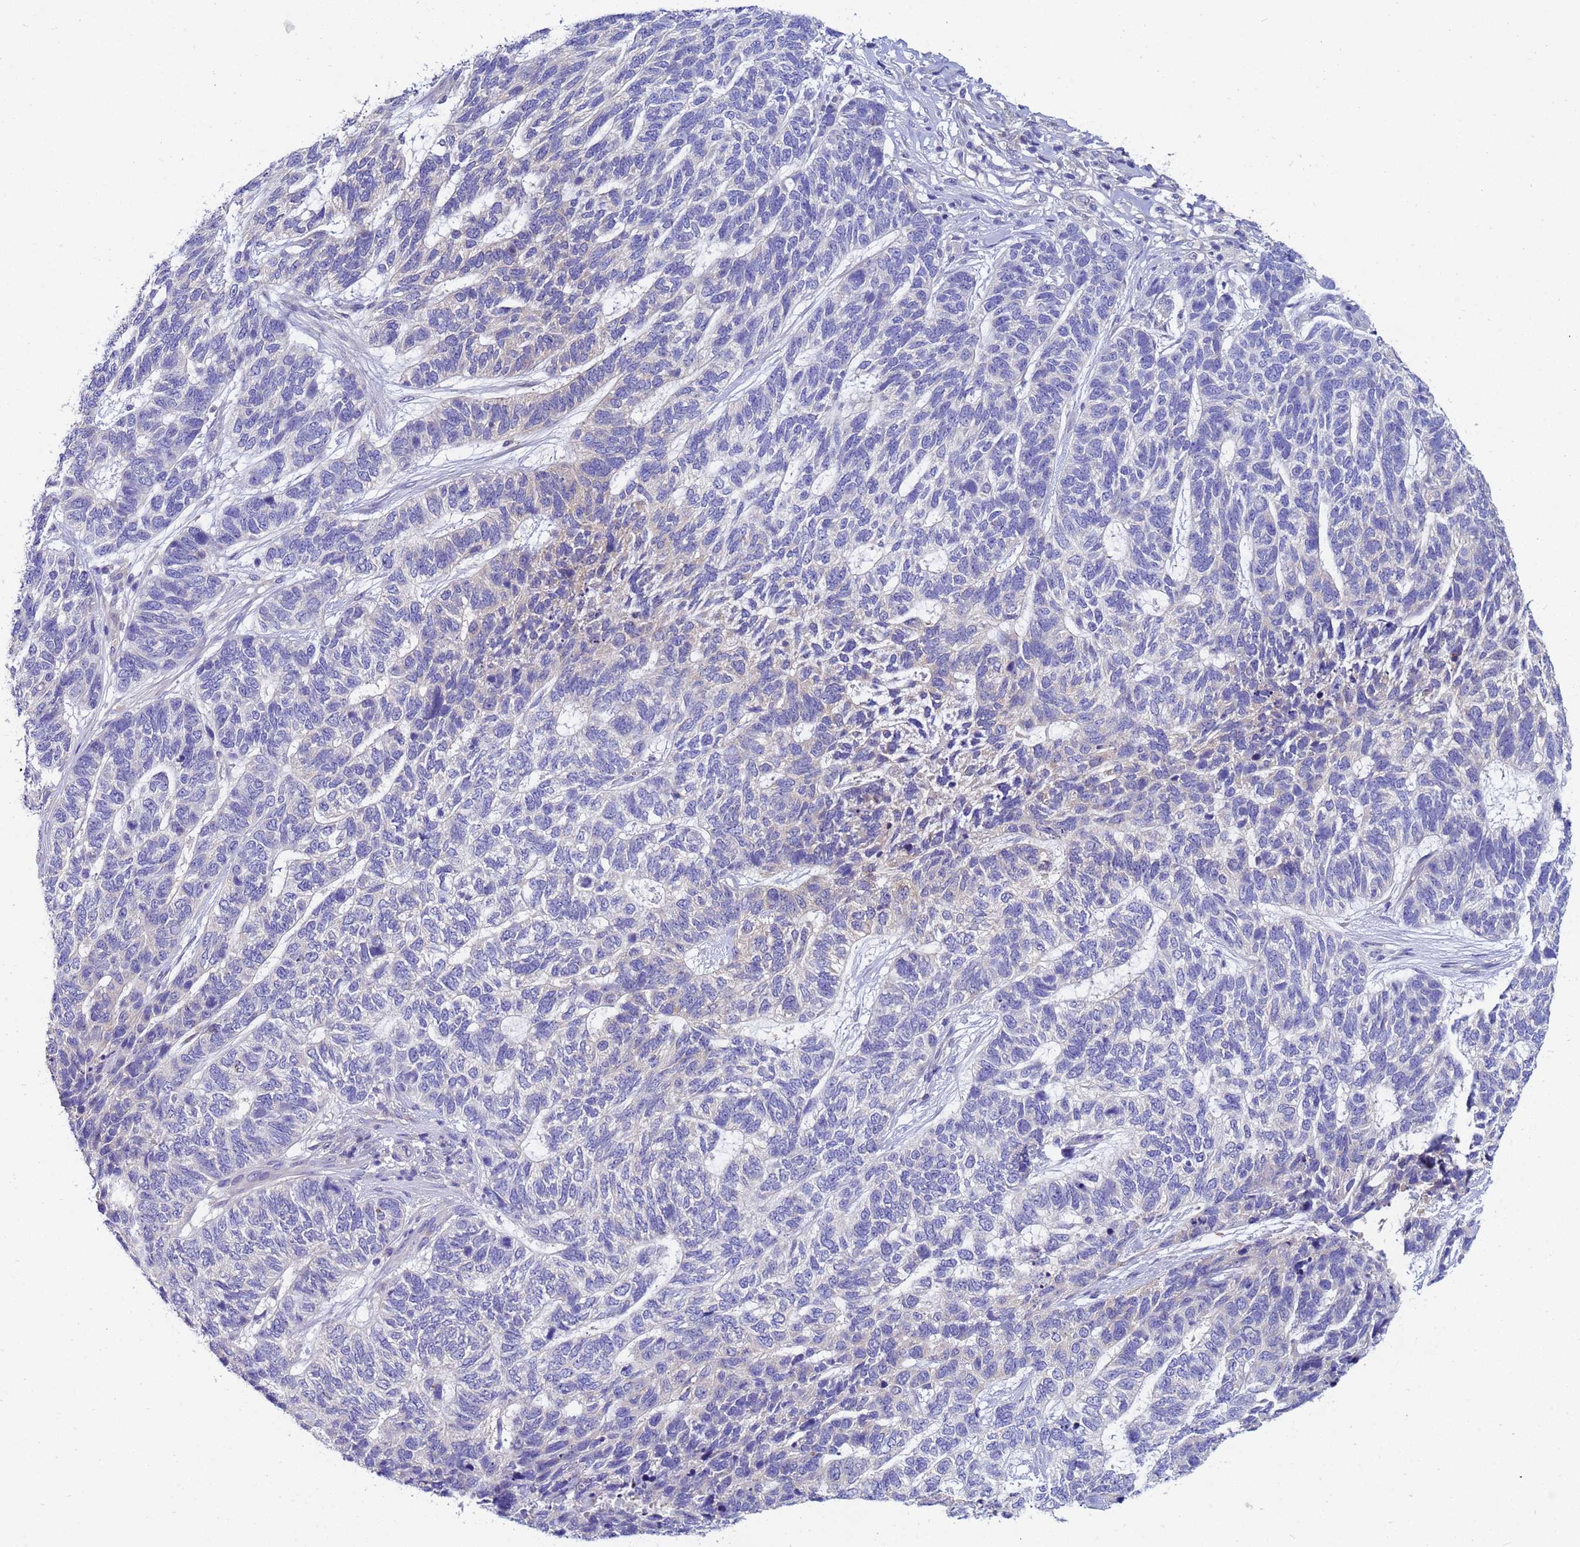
{"staining": {"intensity": "negative", "quantity": "none", "location": "none"}, "tissue": "skin cancer", "cell_type": "Tumor cells", "image_type": "cancer", "snomed": [{"axis": "morphology", "description": "Basal cell carcinoma"}, {"axis": "topography", "description": "Skin"}], "caption": "IHC image of skin basal cell carcinoma stained for a protein (brown), which exhibits no staining in tumor cells.", "gene": "TTLL11", "patient": {"sex": "female", "age": 65}}